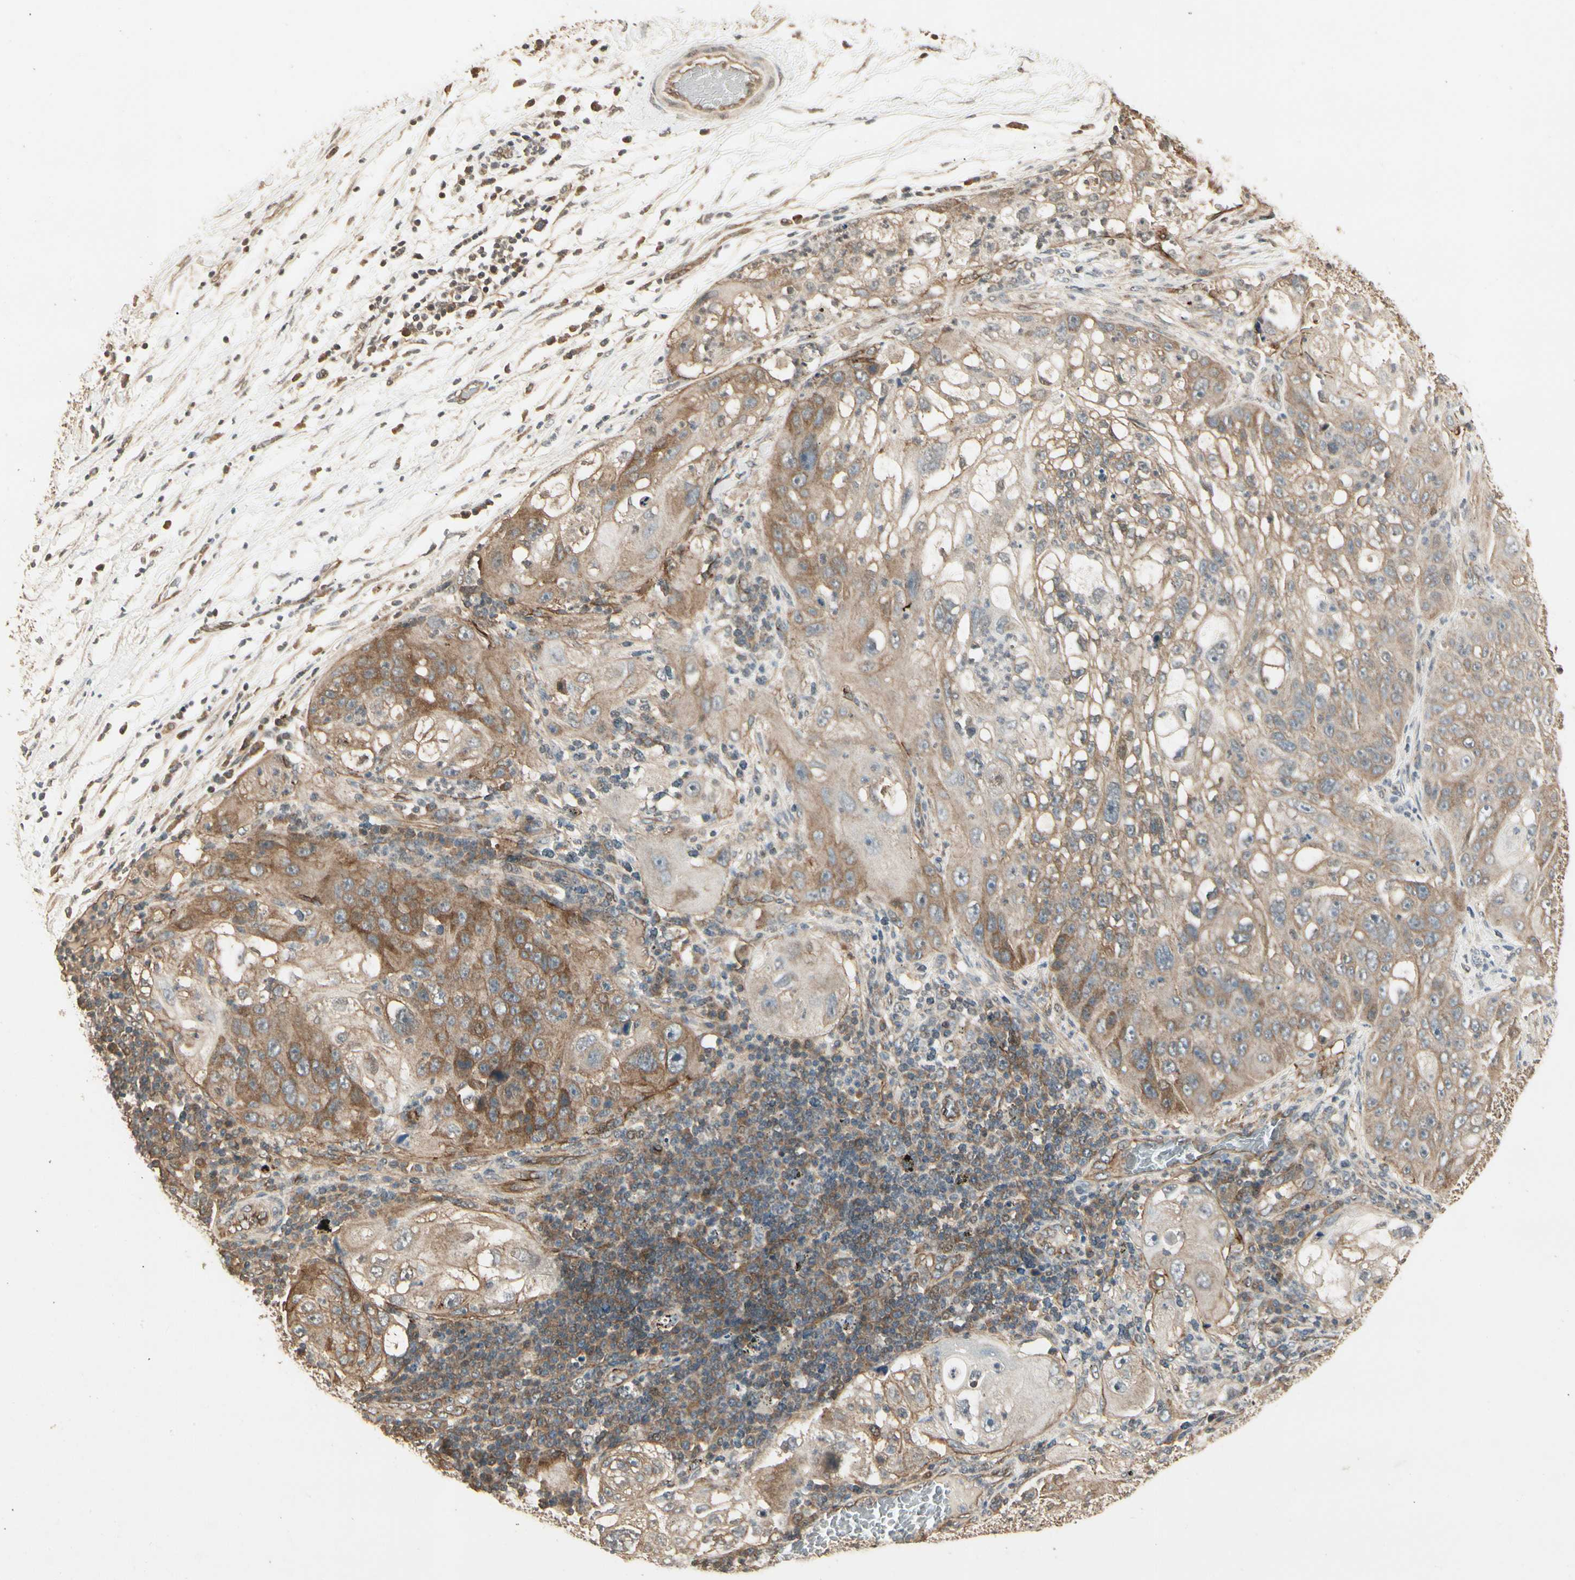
{"staining": {"intensity": "moderate", "quantity": ">75%", "location": "cytoplasmic/membranous"}, "tissue": "lung cancer", "cell_type": "Tumor cells", "image_type": "cancer", "snomed": [{"axis": "morphology", "description": "Inflammation, NOS"}, {"axis": "morphology", "description": "Squamous cell carcinoma, NOS"}, {"axis": "topography", "description": "Lymph node"}, {"axis": "topography", "description": "Soft tissue"}, {"axis": "topography", "description": "Lung"}], "caption": "This image displays lung squamous cell carcinoma stained with immunohistochemistry (IHC) to label a protein in brown. The cytoplasmic/membranous of tumor cells show moderate positivity for the protein. Nuclei are counter-stained blue.", "gene": "RNF180", "patient": {"sex": "male", "age": 66}}